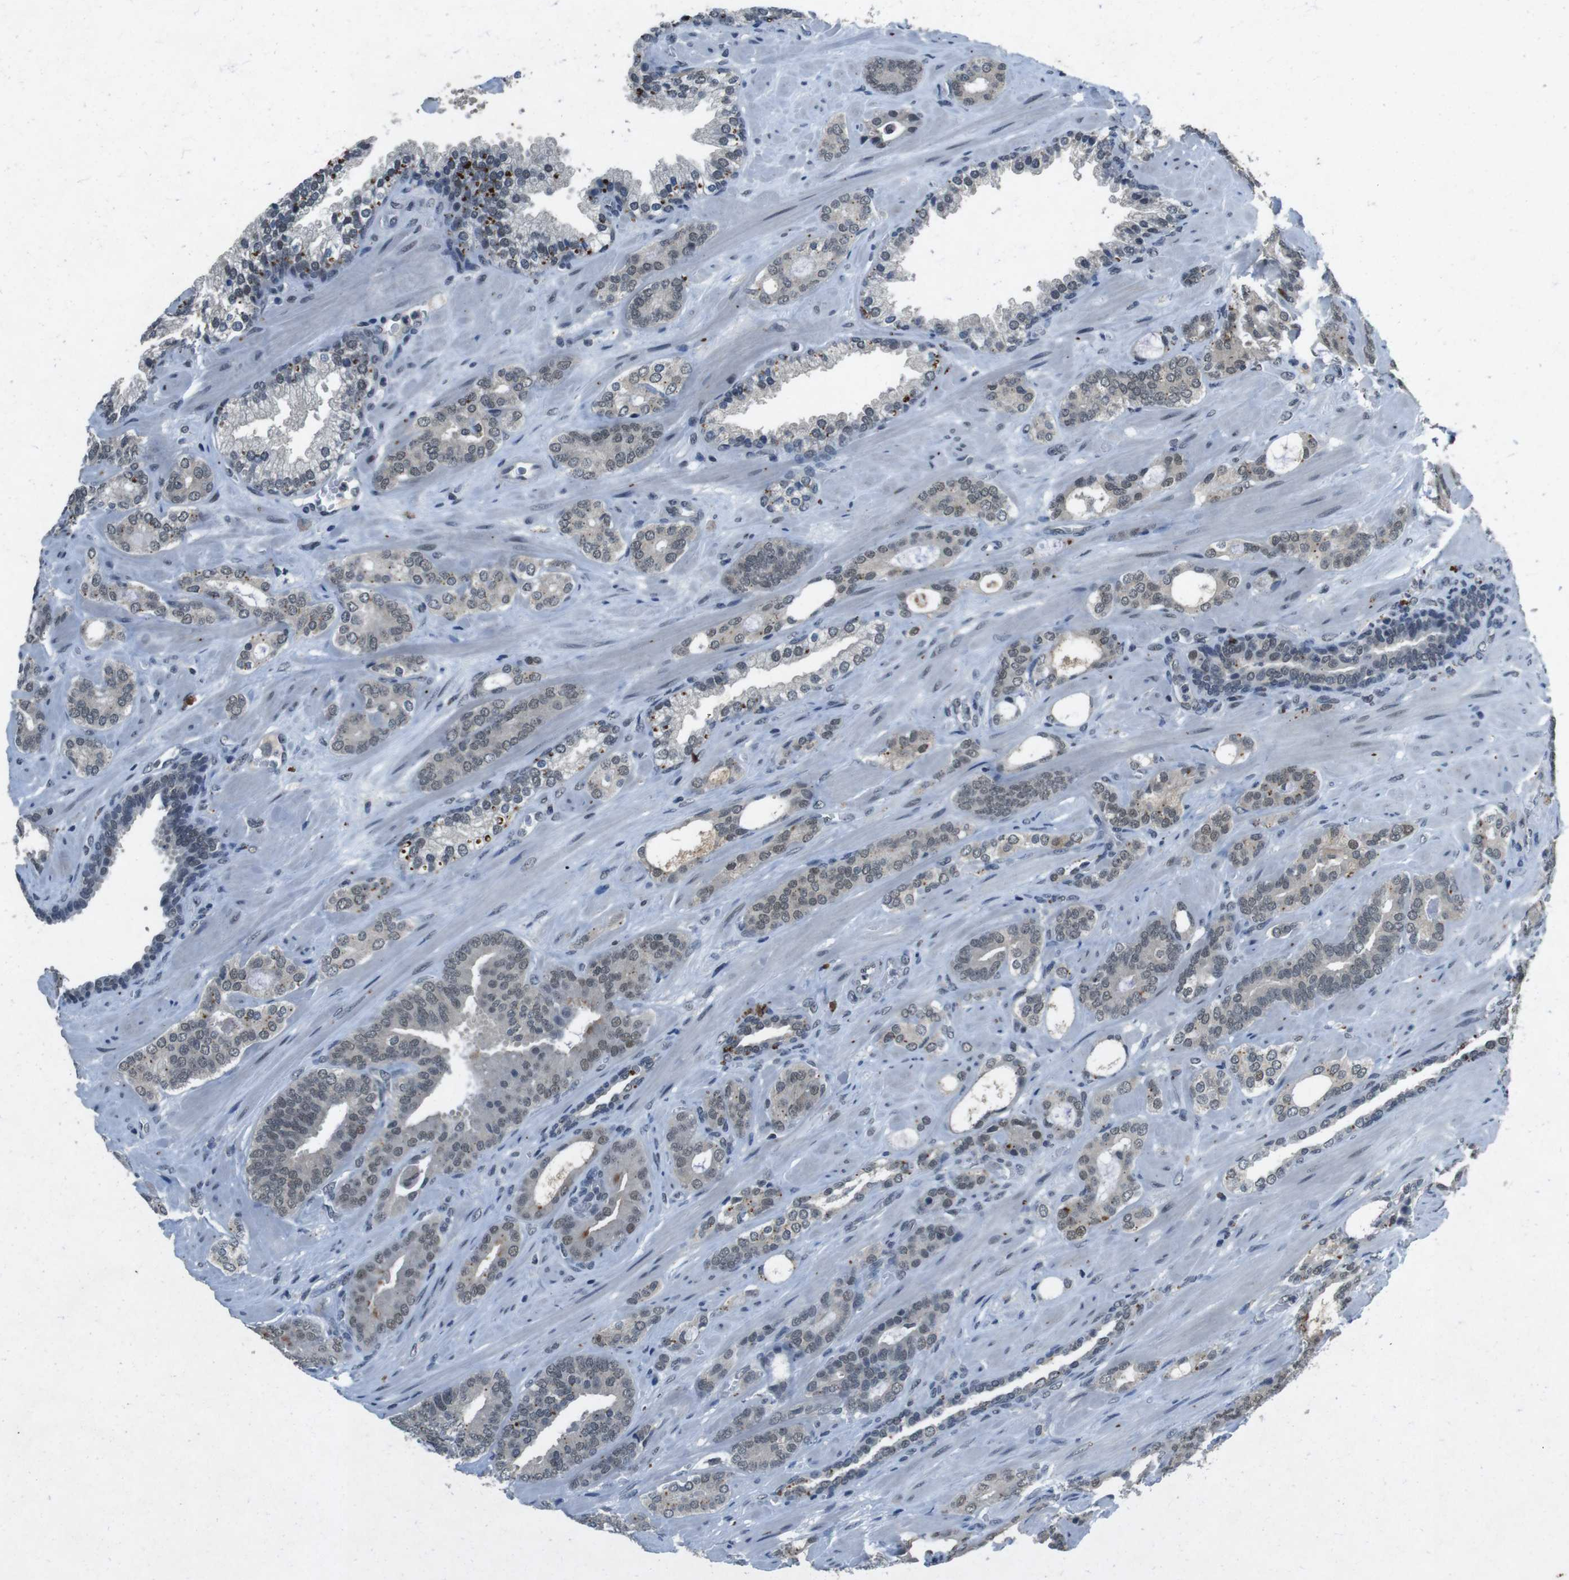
{"staining": {"intensity": "negative", "quantity": "none", "location": "none"}, "tissue": "prostate cancer", "cell_type": "Tumor cells", "image_type": "cancer", "snomed": [{"axis": "morphology", "description": "Adenocarcinoma, Low grade"}, {"axis": "topography", "description": "Prostate"}], "caption": "DAB (3,3'-diaminobenzidine) immunohistochemical staining of human prostate cancer (low-grade adenocarcinoma) exhibits no significant staining in tumor cells. Brightfield microscopy of immunohistochemistry (IHC) stained with DAB (brown) and hematoxylin (blue), captured at high magnification.", "gene": "USP7", "patient": {"sex": "male", "age": 63}}